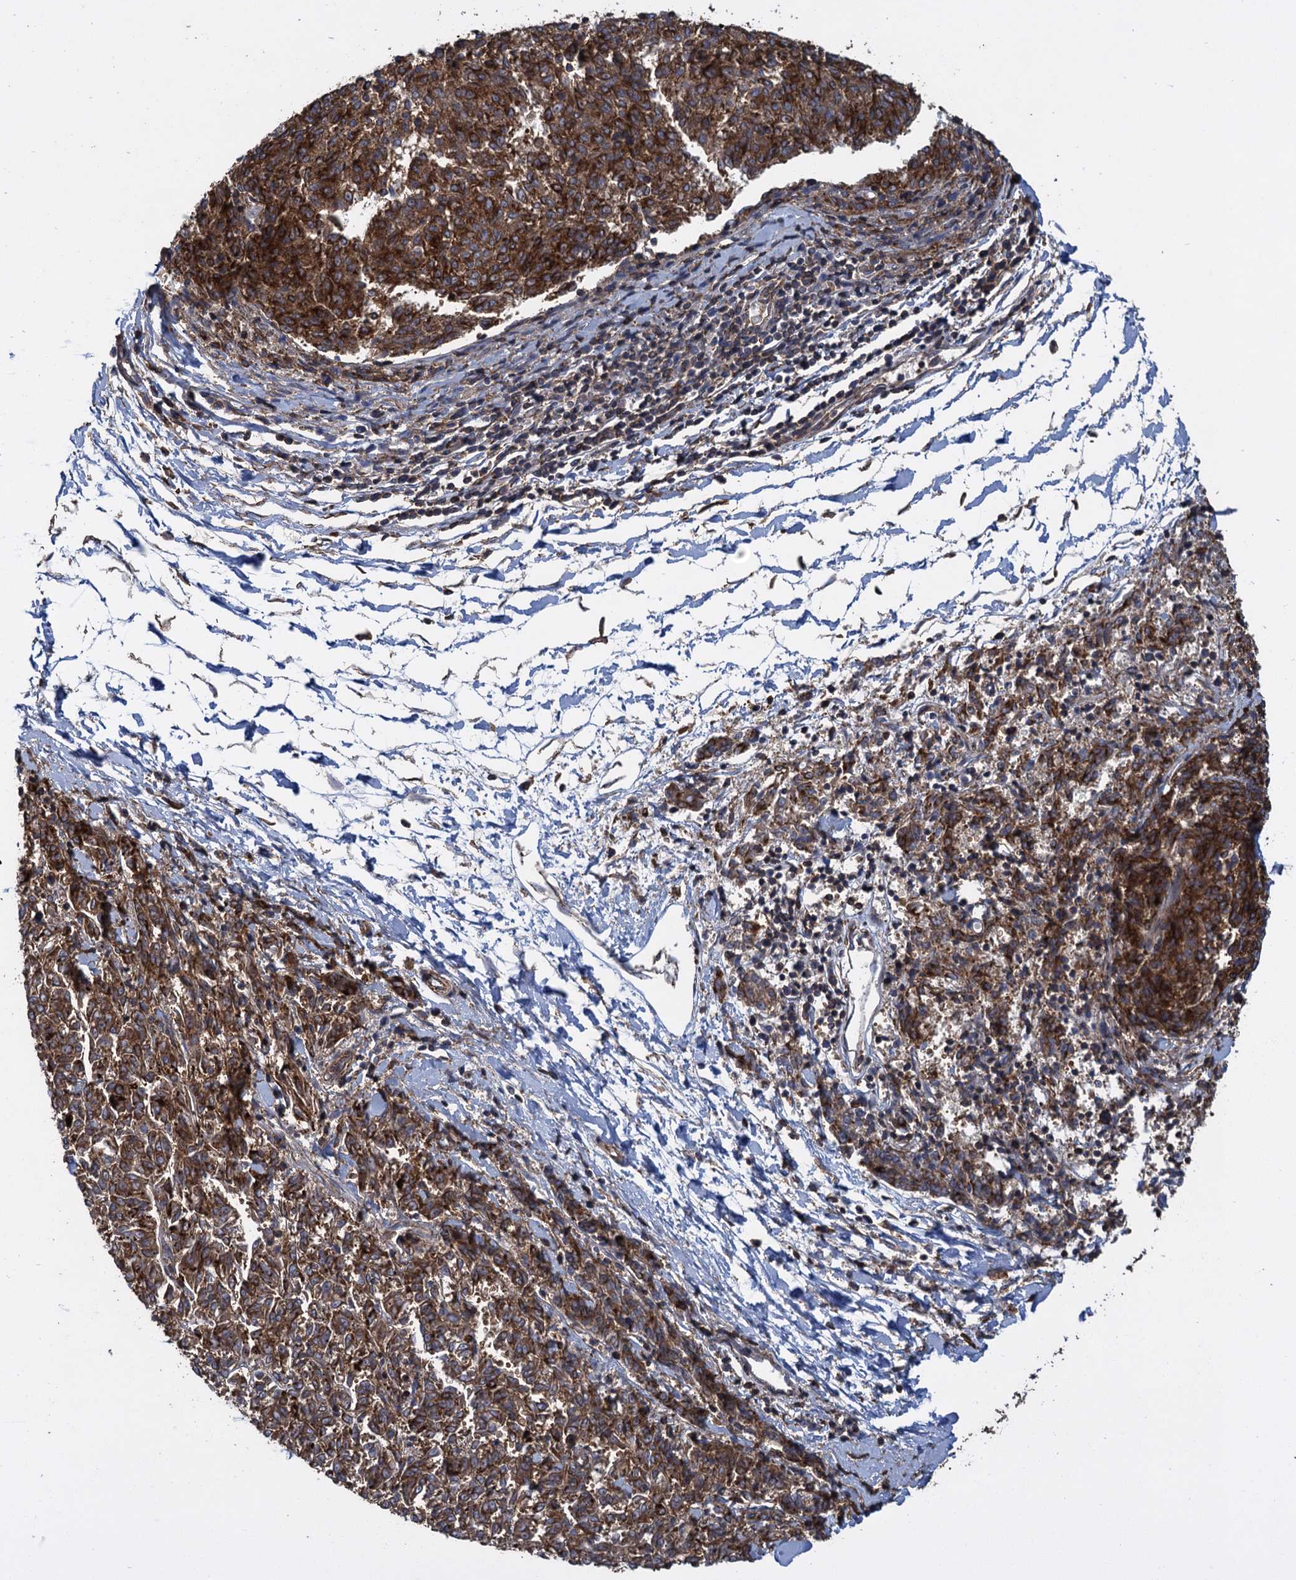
{"staining": {"intensity": "strong", "quantity": "25%-75%", "location": "cytoplasmic/membranous"}, "tissue": "melanoma", "cell_type": "Tumor cells", "image_type": "cancer", "snomed": [{"axis": "morphology", "description": "Malignant melanoma, NOS"}, {"axis": "topography", "description": "Skin"}], "caption": "Melanoma stained with DAB IHC displays high levels of strong cytoplasmic/membranous staining in approximately 25%-75% of tumor cells.", "gene": "PROSER2", "patient": {"sex": "female", "age": 72}}